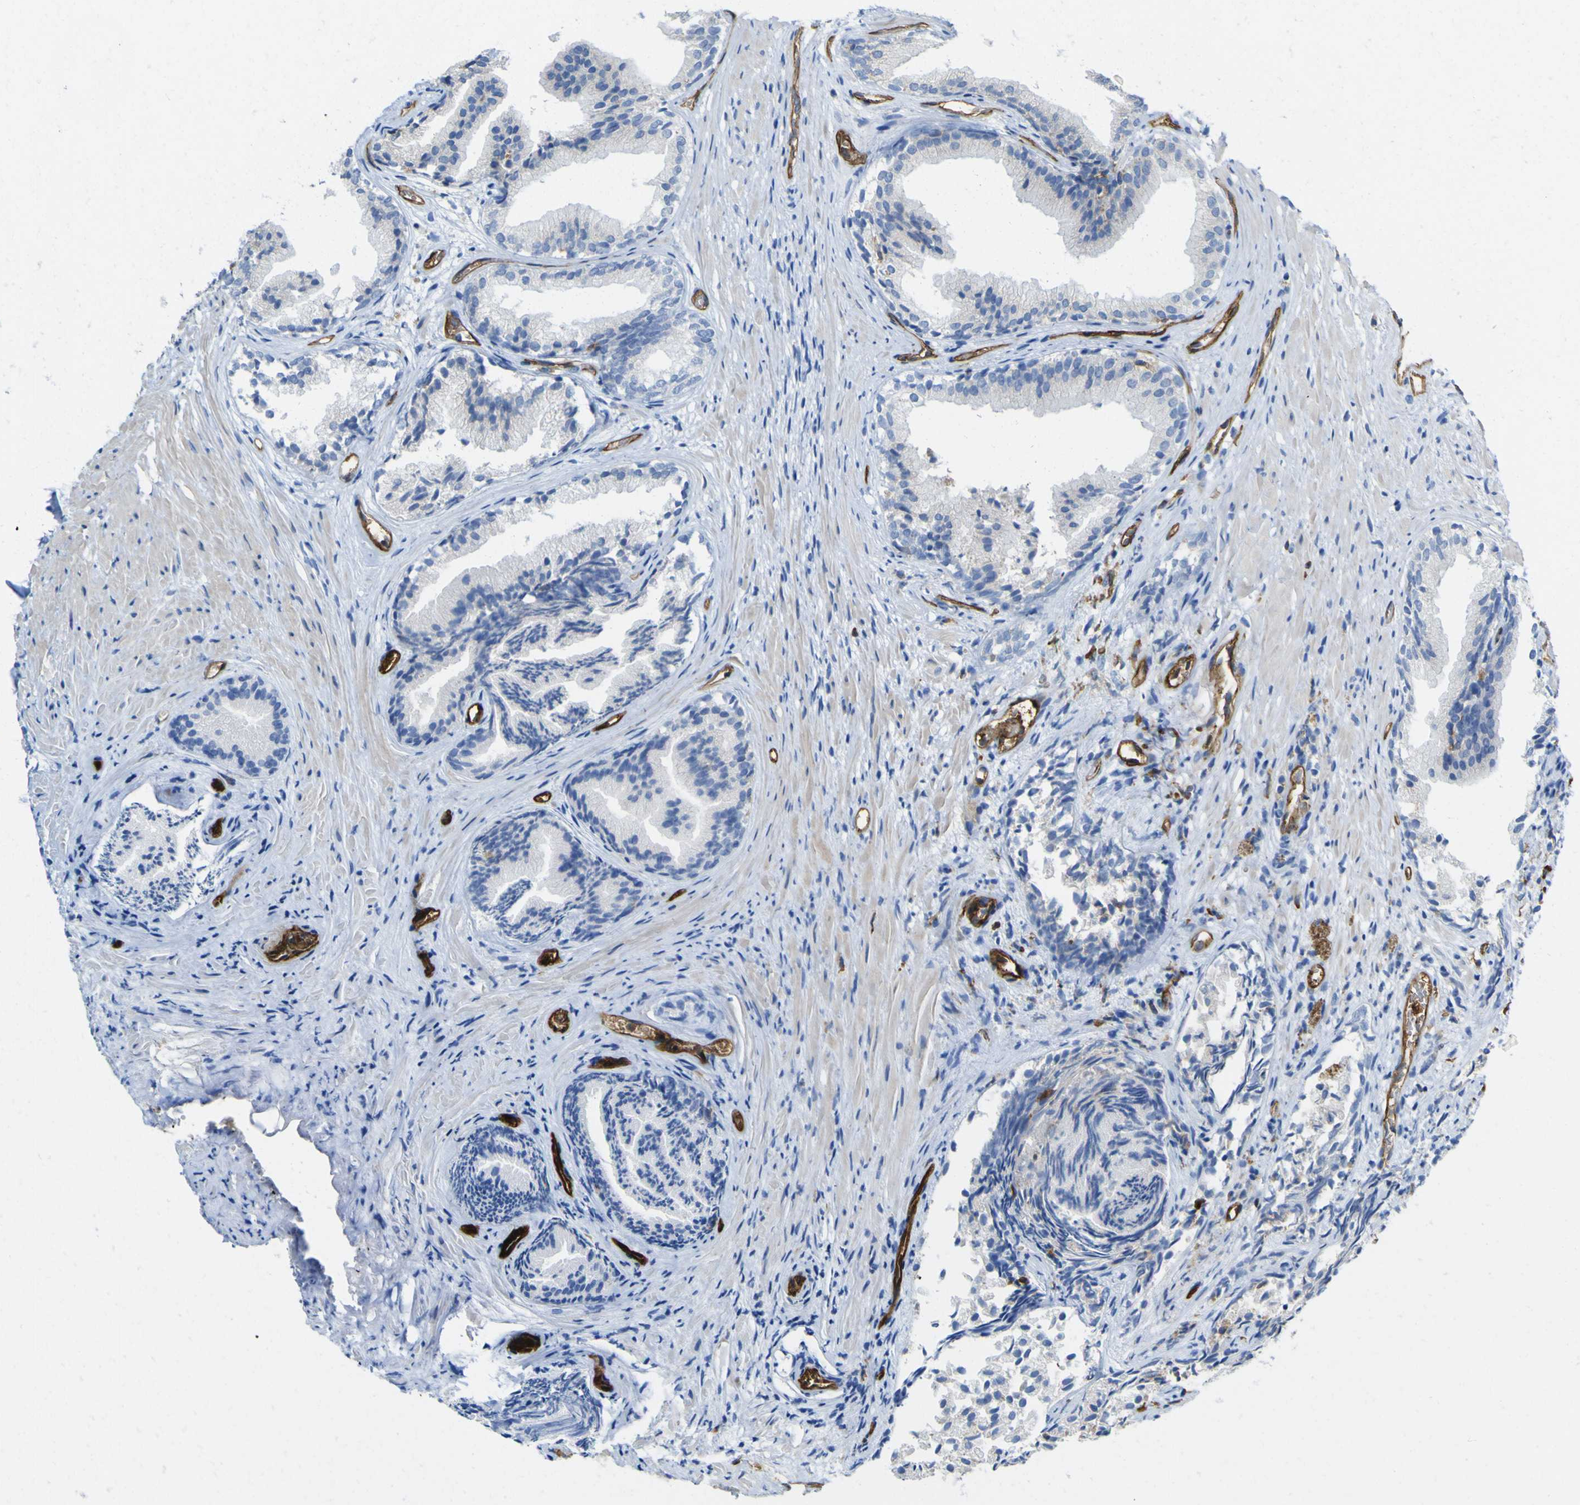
{"staining": {"intensity": "negative", "quantity": "none", "location": "none"}, "tissue": "prostate", "cell_type": "Glandular cells", "image_type": "normal", "snomed": [{"axis": "morphology", "description": "Normal tissue, NOS"}, {"axis": "topography", "description": "Prostate"}], "caption": "DAB (3,3'-diaminobenzidine) immunohistochemical staining of benign human prostate reveals no significant expression in glandular cells. Brightfield microscopy of immunohistochemistry stained with DAB (brown) and hematoxylin (blue), captured at high magnification.", "gene": "CD93", "patient": {"sex": "male", "age": 76}}